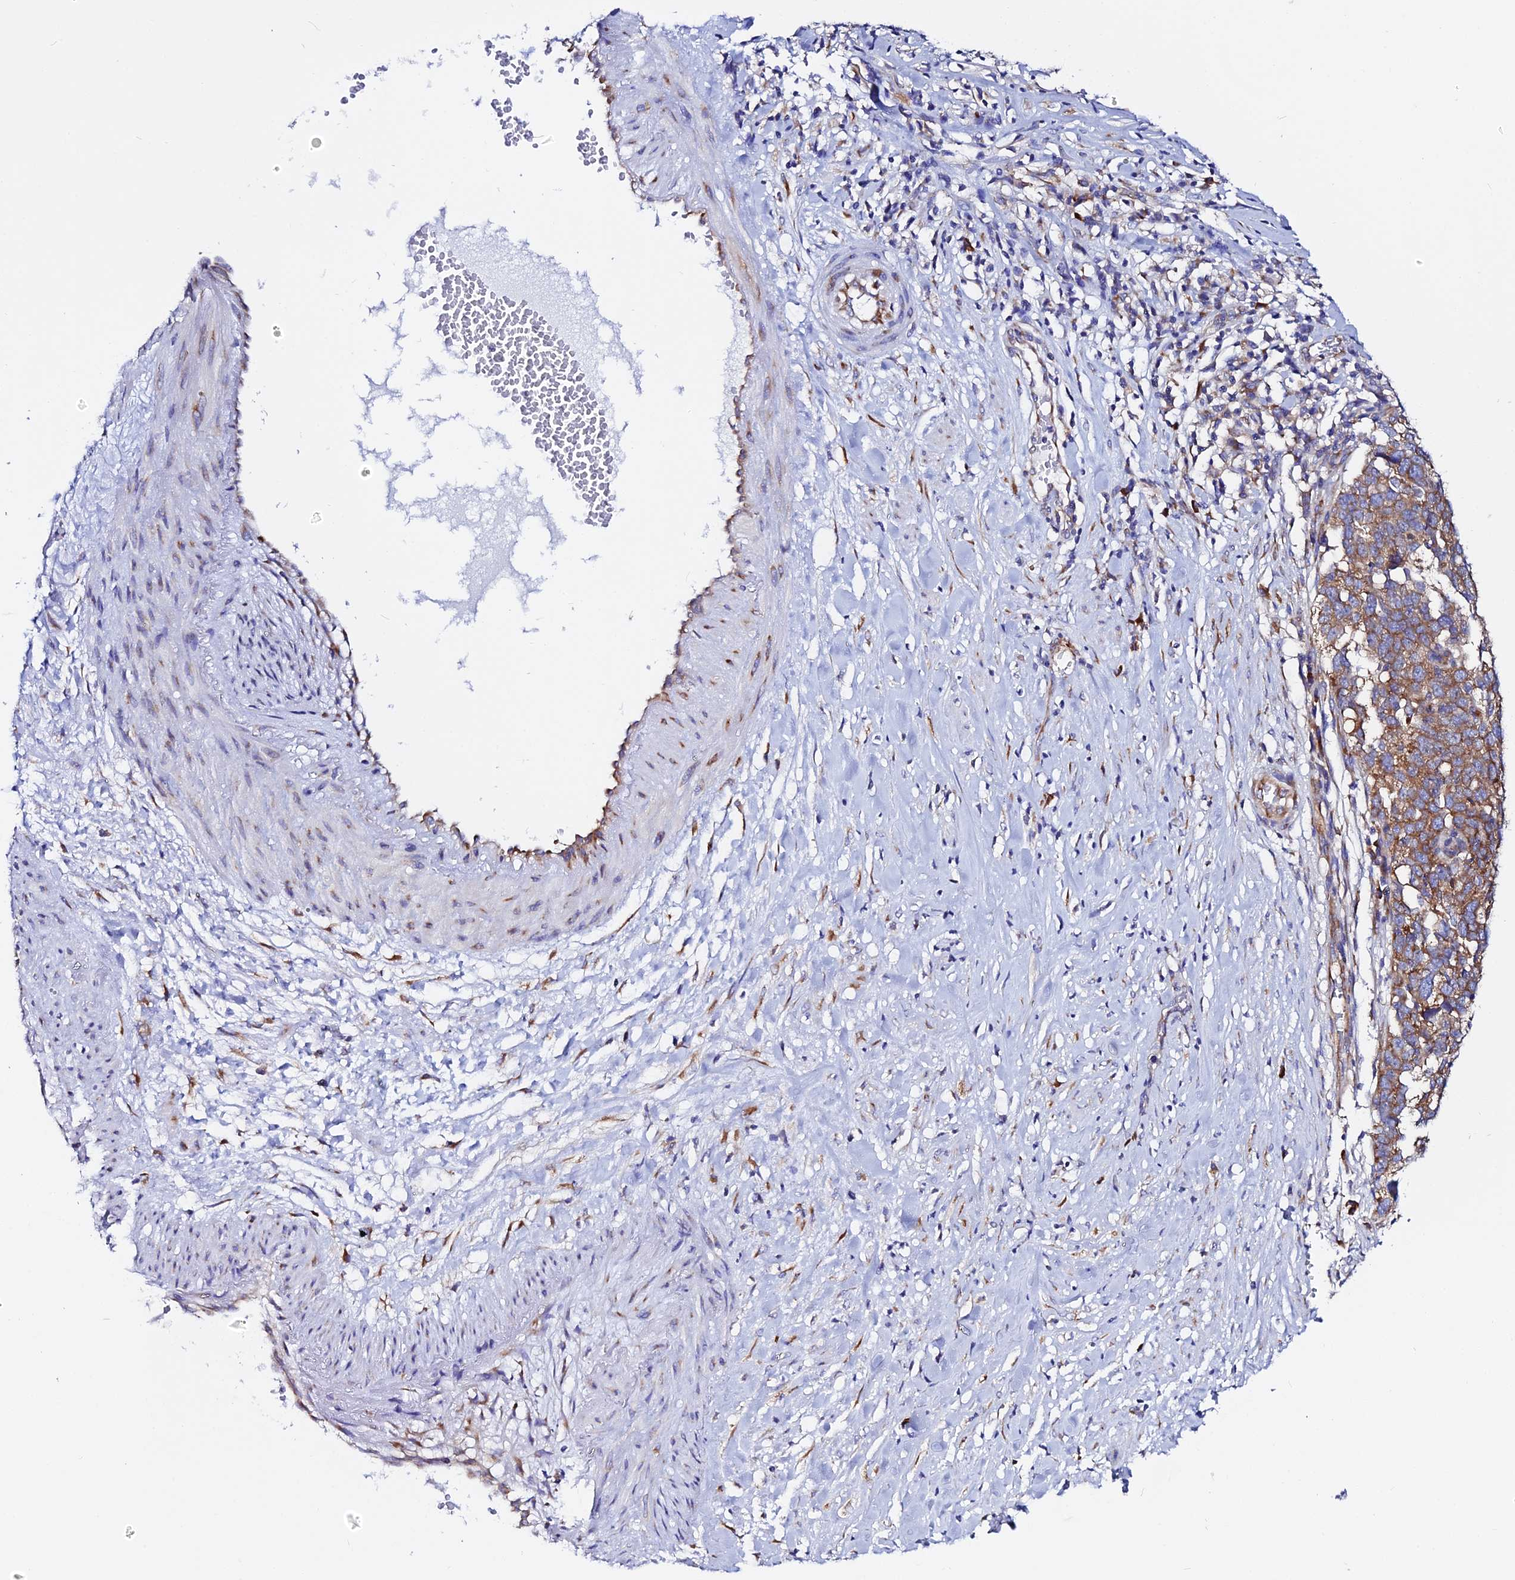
{"staining": {"intensity": "moderate", "quantity": ">75%", "location": "cytoplasmic/membranous"}, "tissue": "ovarian cancer", "cell_type": "Tumor cells", "image_type": "cancer", "snomed": [{"axis": "morphology", "description": "Cystadenocarcinoma, serous, NOS"}, {"axis": "topography", "description": "Ovary"}], "caption": "Immunohistochemical staining of ovarian cancer (serous cystadenocarcinoma) shows medium levels of moderate cytoplasmic/membranous protein positivity in approximately >75% of tumor cells. (Stains: DAB (3,3'-diaminobenzidine) in brown, nuclei in blue, Microscopy: brightfield microscopy at high magnification).", "gene": "EEF1G", "patient": {"sex": "female", "age": 59}}